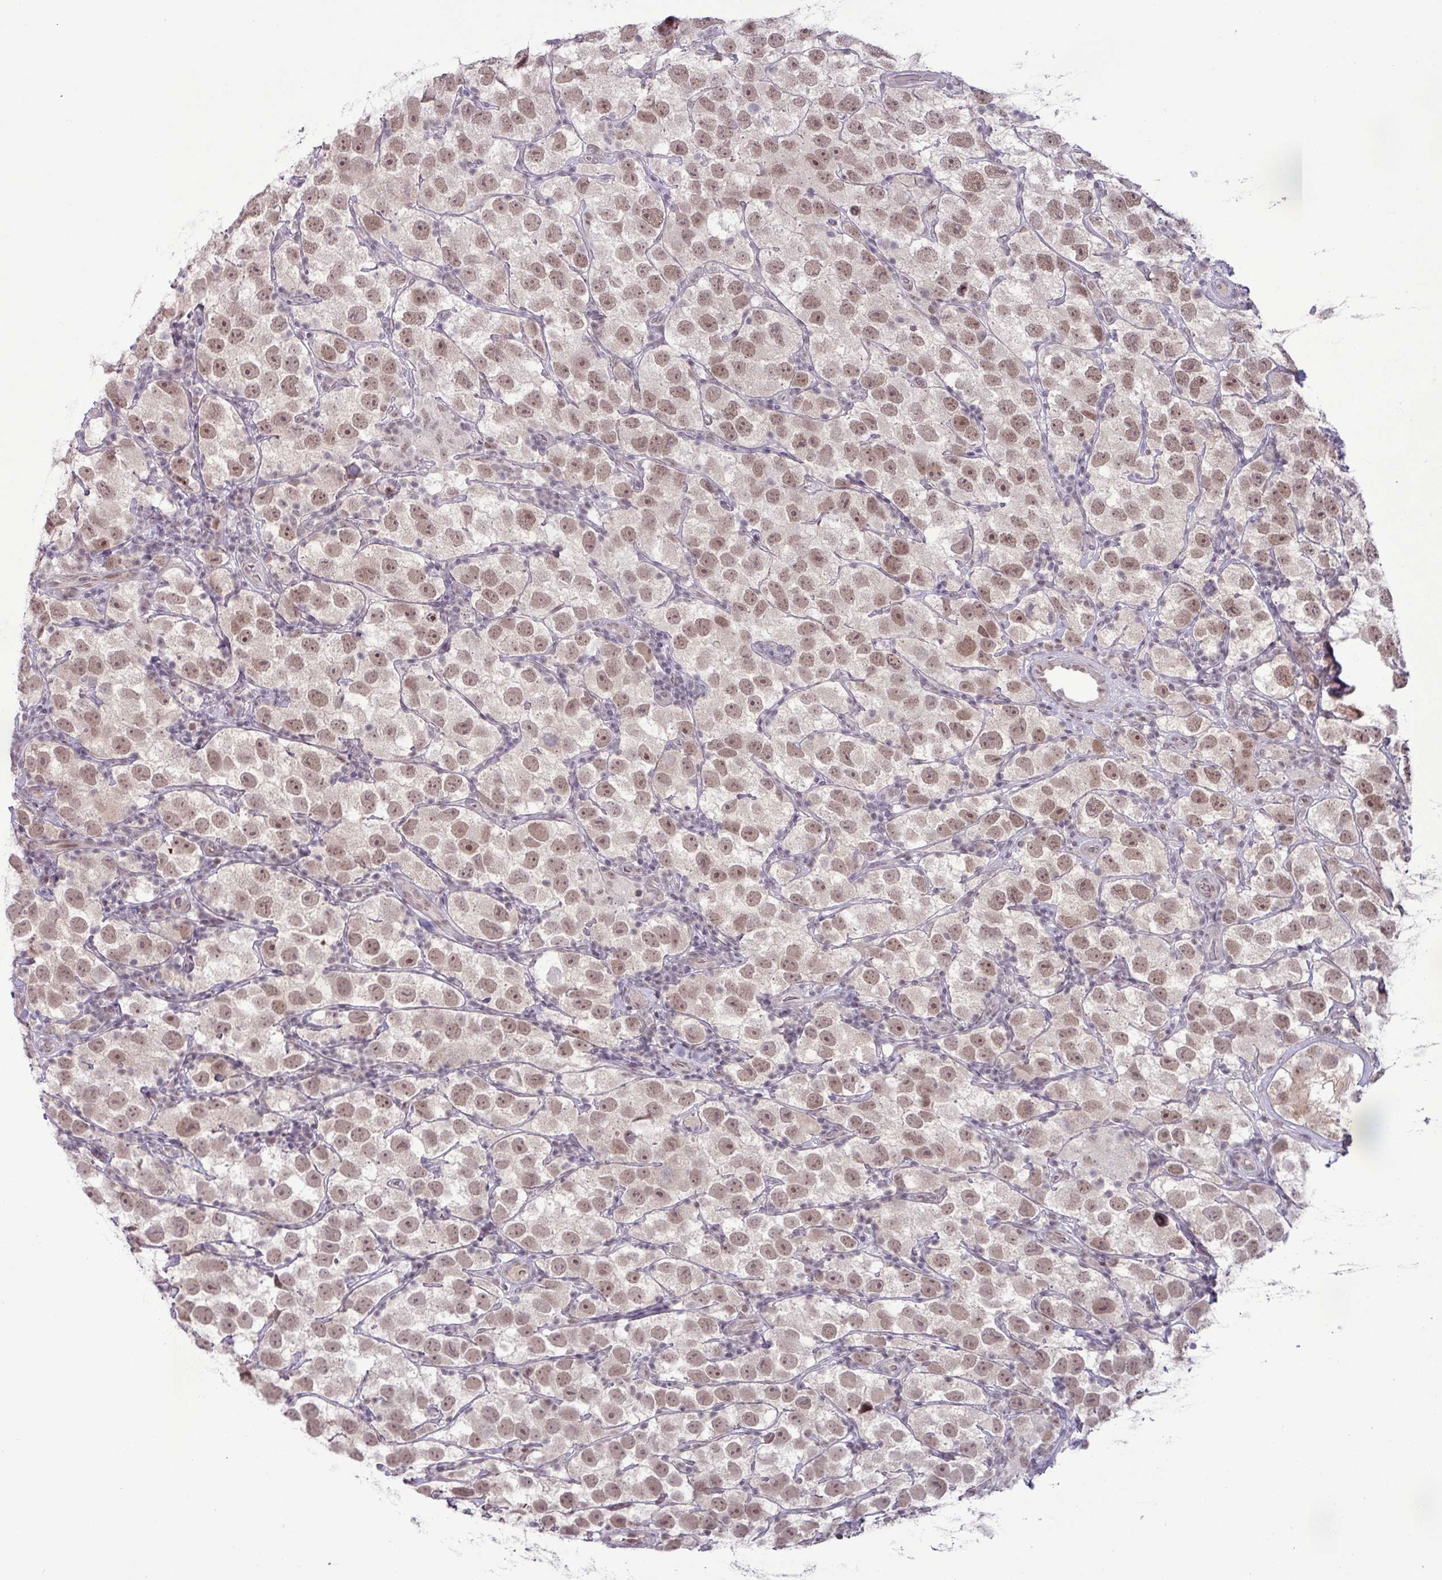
{"staining": {"intensity": "moderate", "quantity": ">75%", "location": "nuclear"}, "tissue": "testis cancer", "cell_type": "Tumor cells", "image_type": "cancer", "snomed": [{"axis": "morphology", "description": "Seminoma, NOS"}, {"axis": "topography", "description": "Testis"}], "caption": "Moderate nuclear protein positivity is identified in approximately >75% of tumor cells in testis cancer (seminoma).", "gene": "PTPN20", "patient": {"sex": "male", "age": 26}}